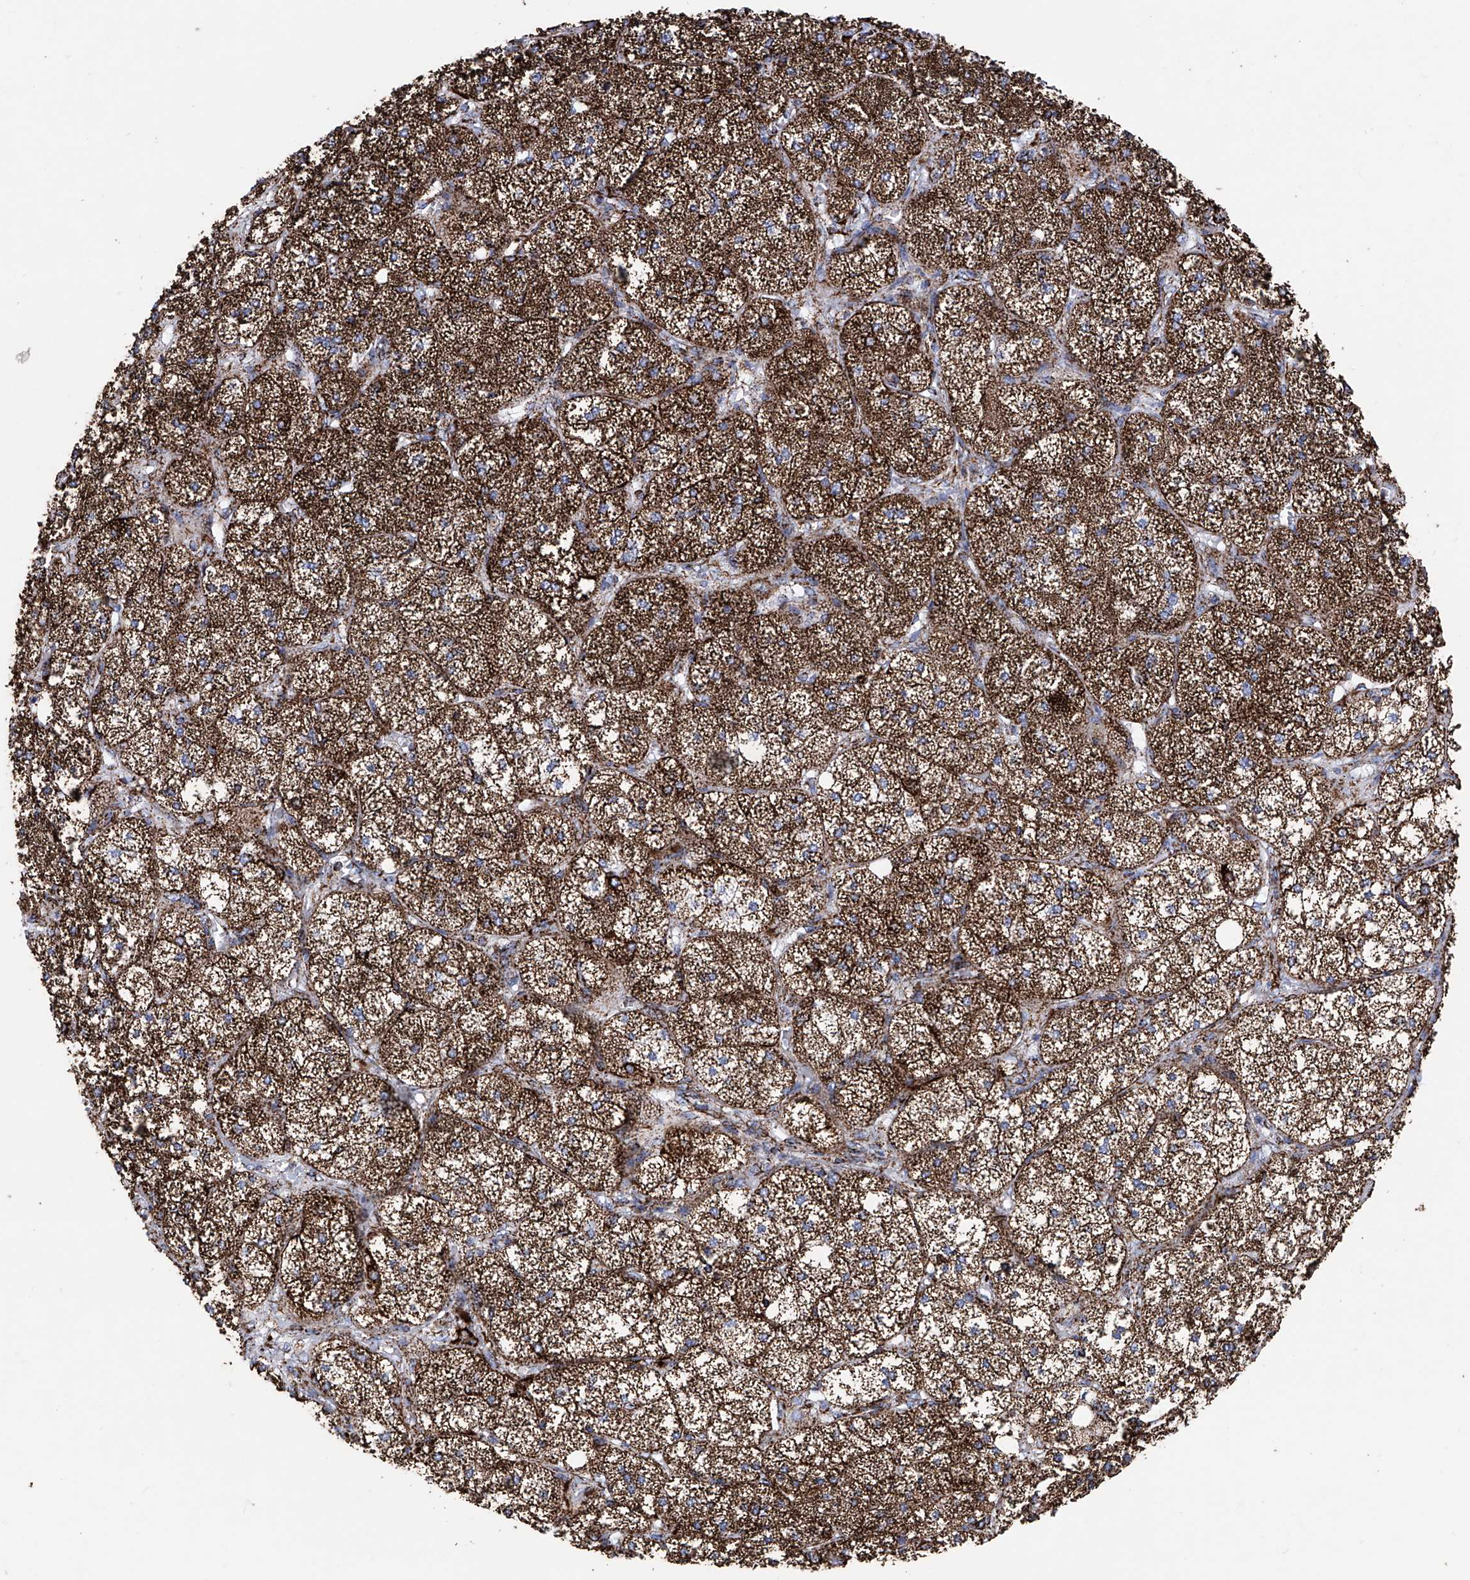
{"staining": {"intensity": "strong", "quantity": ">75%", "location": "cytoplasmic/membranous"}, "tissue": "adrenal gland", "cell_type": "Glandular cells", "image_type": "normal", "snomed": [{"axis": "morphology", "description": "Normal tissue, NOS"}, {"axis": "topography", "description": "Adrenal gland"}], "caption": "Immunohistochemistry histopathology image of unremarkable adrenal gland: human adrenal gland stained using immunohistochemistry exhibits high levels of strong protein expression localized specifically in the cytoplasmic/membranous of glandular cells, appearing as a cytoplasmic/membranous brown color.", "gene": "ATP5PF", "patient": {"sex": "female", "age": 61}}